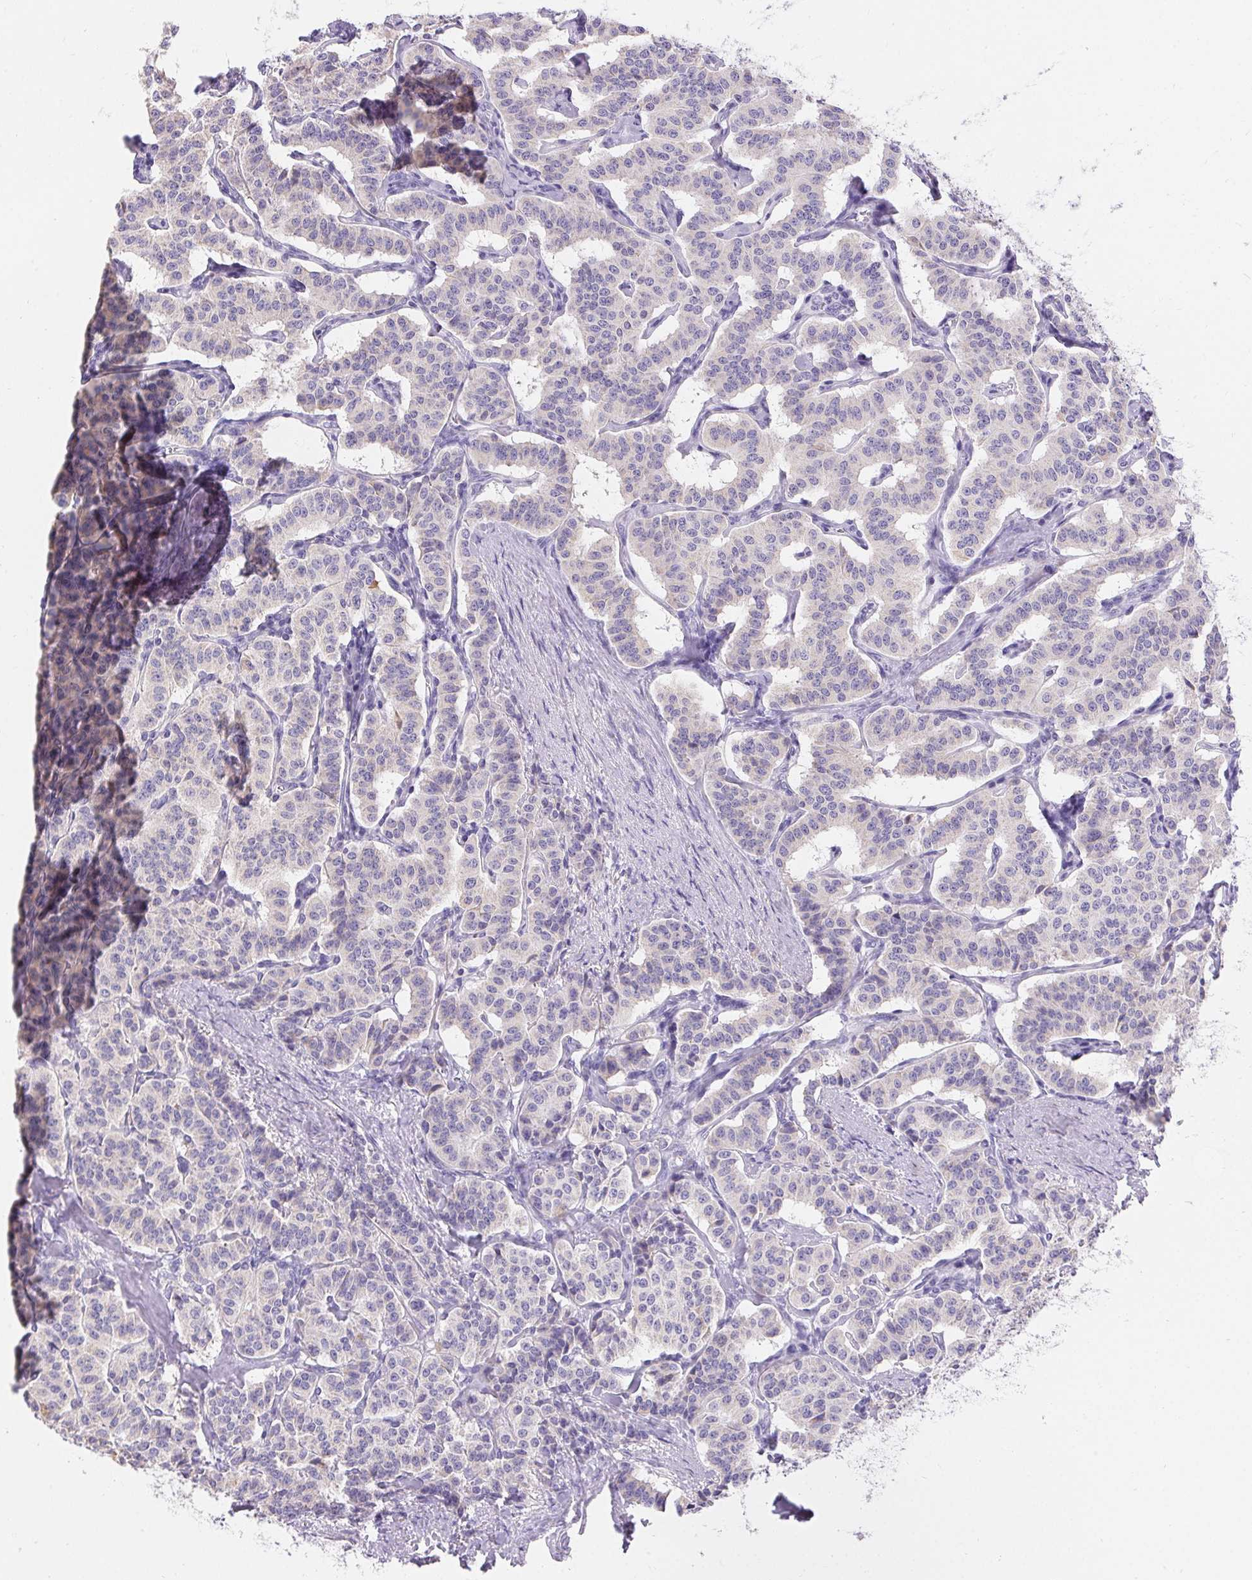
{"staining": {"intensity": "negative", "quantity": "none", "location": "none"}, "tissue": "carcinoid", "cell_type": "Tumor cells", "image_type": "cancer", "snomed": [{"axis": "morphology", "description": "Carcinoid, malignant, NOS"}, {"axis": "topography", "description": "Lung"}], "caption": "A photomicrograph of human carcinoid is negative for staining in tumor cells.", "gene": "ASGR2", "patient": {"sex": "female", "age": 46}}